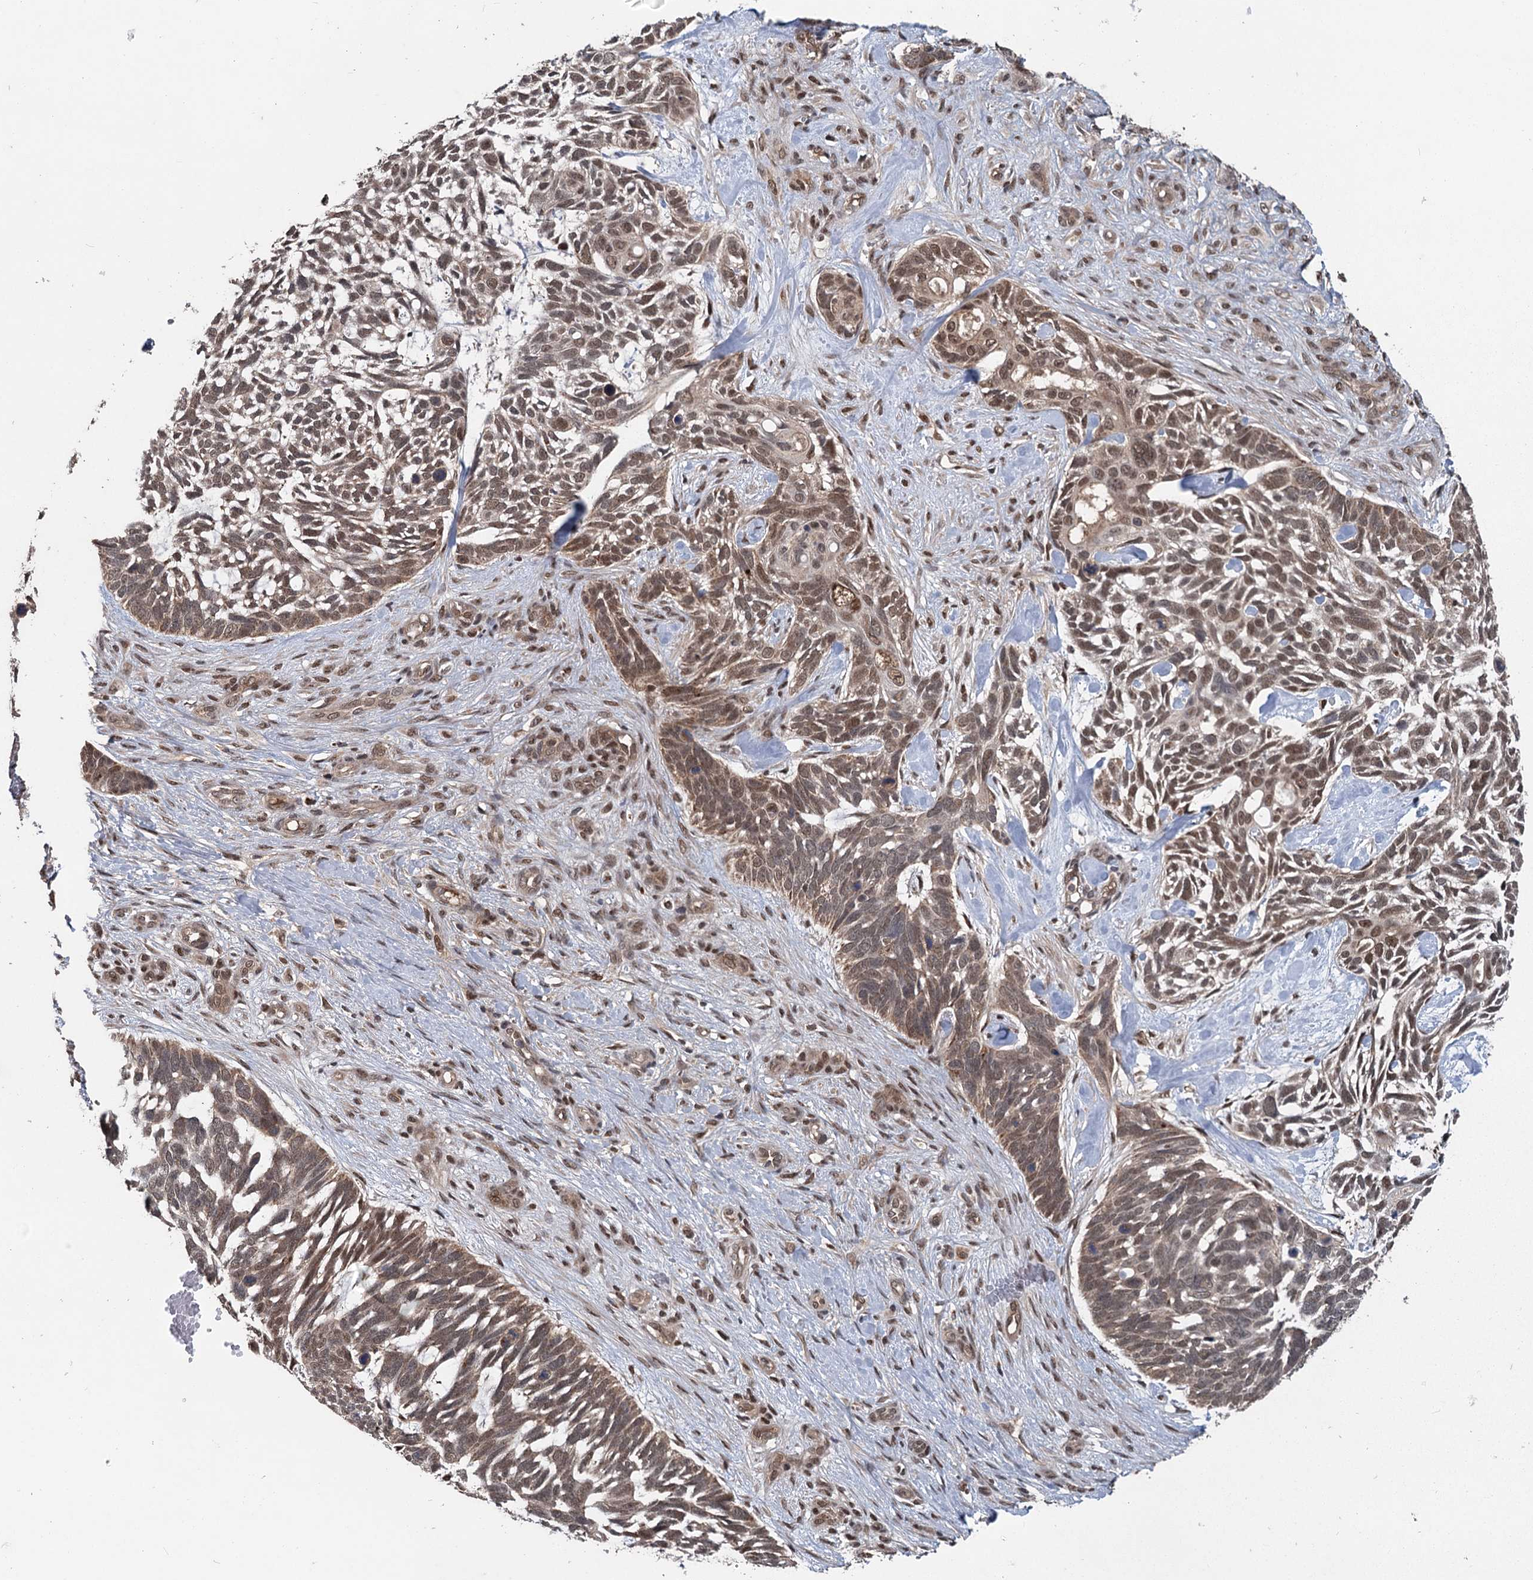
{"staining": {"intensity": "moderate", "quantity": ">75%", "location": "cytoplasmic/membranous,nuclear"}, "tissue": "skin cancer", "cell_type": "Tumor cells", "image_type": "cancer", "snomed": [{"axis": "morphology", "description": "Basal cell carcinoma"}, {"axis": "topography", "description": "Skin"}], "caption": "IHC image of skin cancer stained for a protein (brown), which exhibits medium levels of moderate cytoplasmic/membranous and nuclear staining in approximately >75% of tumor cells.", "gene": "MYG1", "patient": {"sex": "male", "age": 88}}